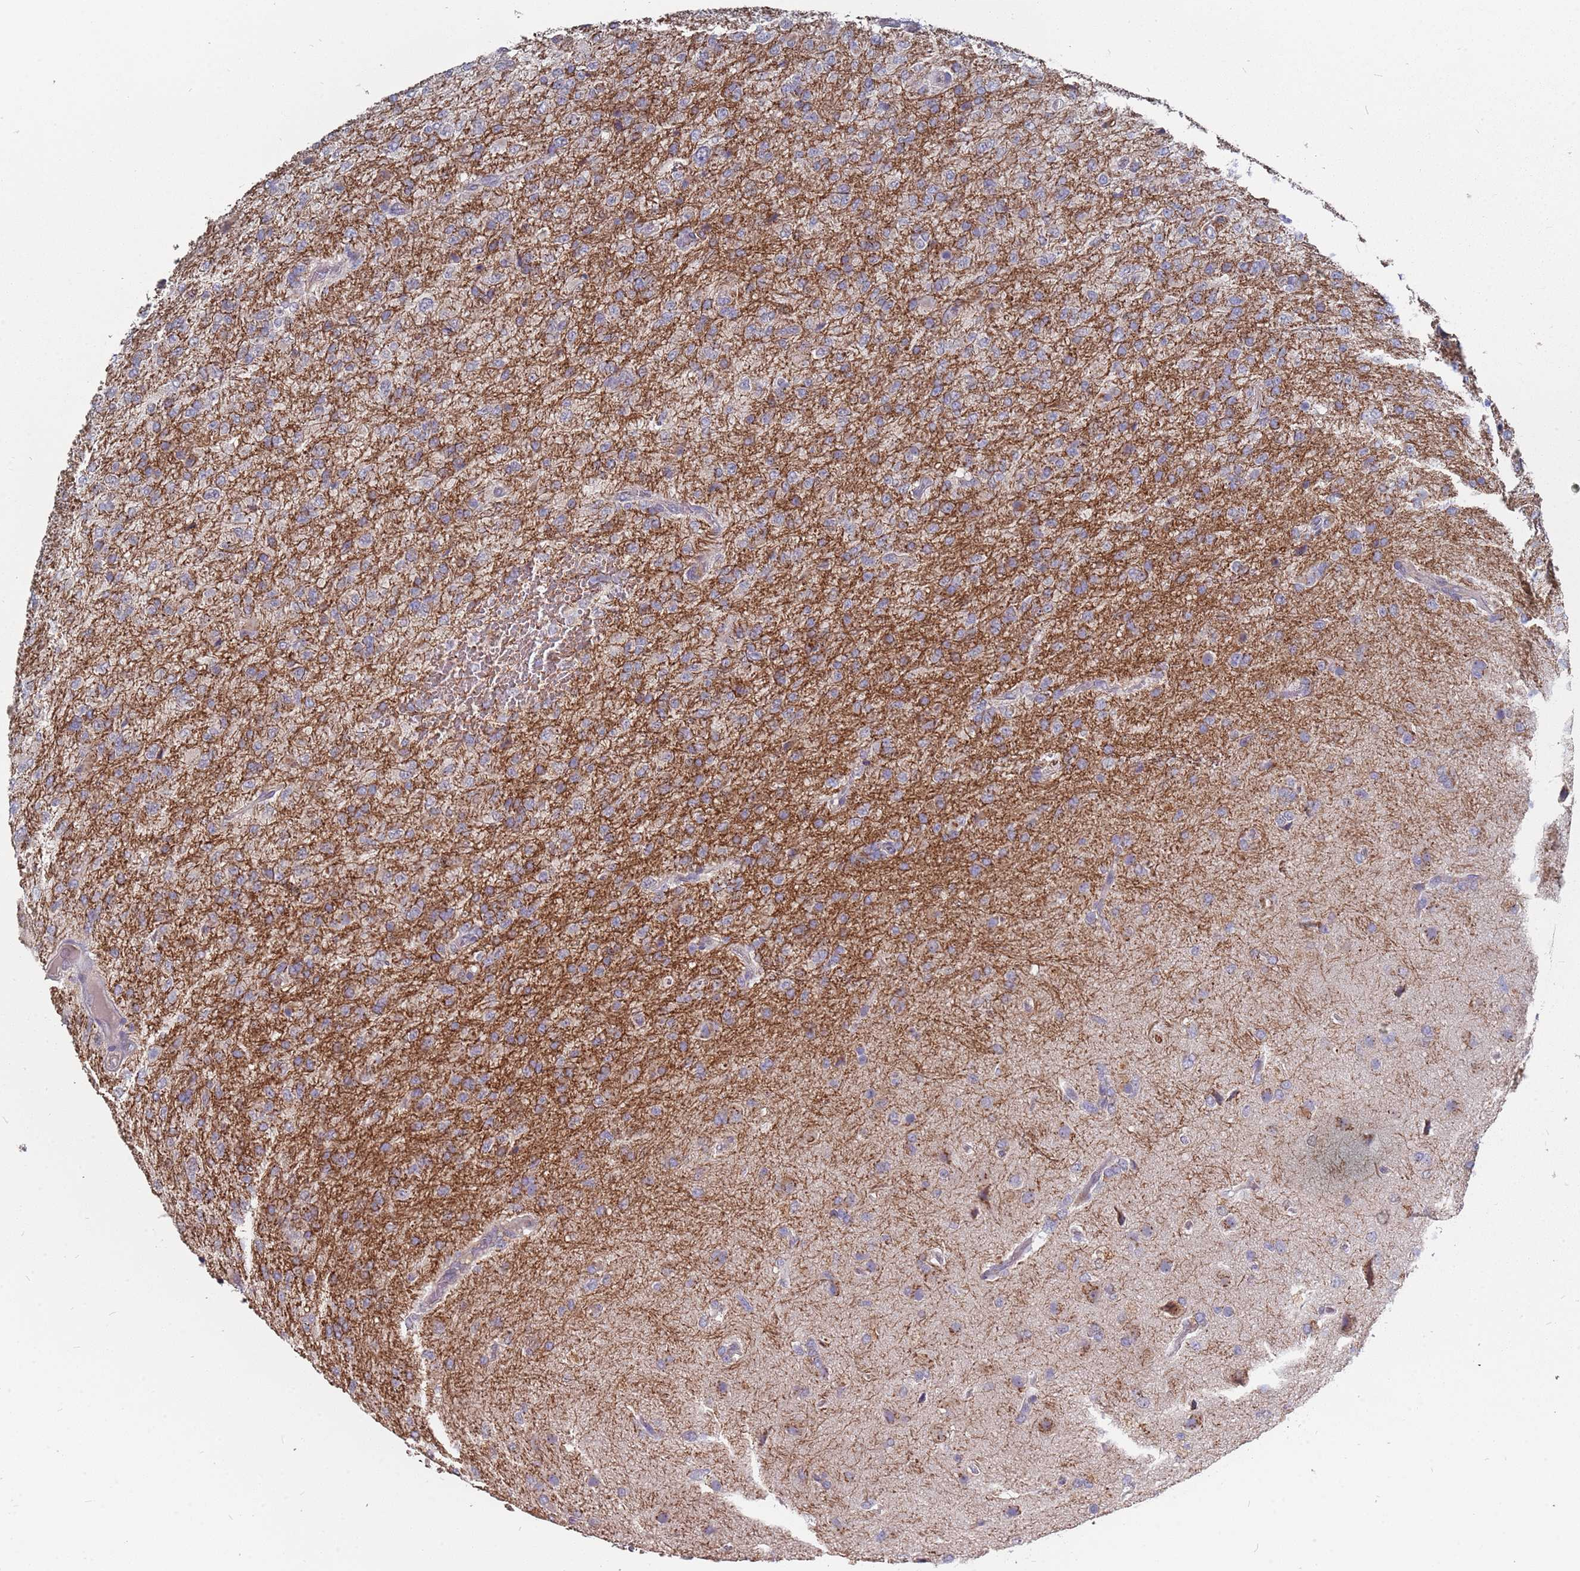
{"staining": {"intensity": "negative", "quantity": "none", "location": "none"}, "tissue": "glioma", "cell_type": "Tumor cells", "image_type": "cancer", "snomed": [{"axis": "morphology", "description": "Glioma, malignant, High grade"}, {"axis": "topography", "description": "Brain"}], "caption": "Tumor cells are negative for protein expression in human glioma.", "gene": "TCEANC2", "patient": {"sex": "female", "age": 74}}